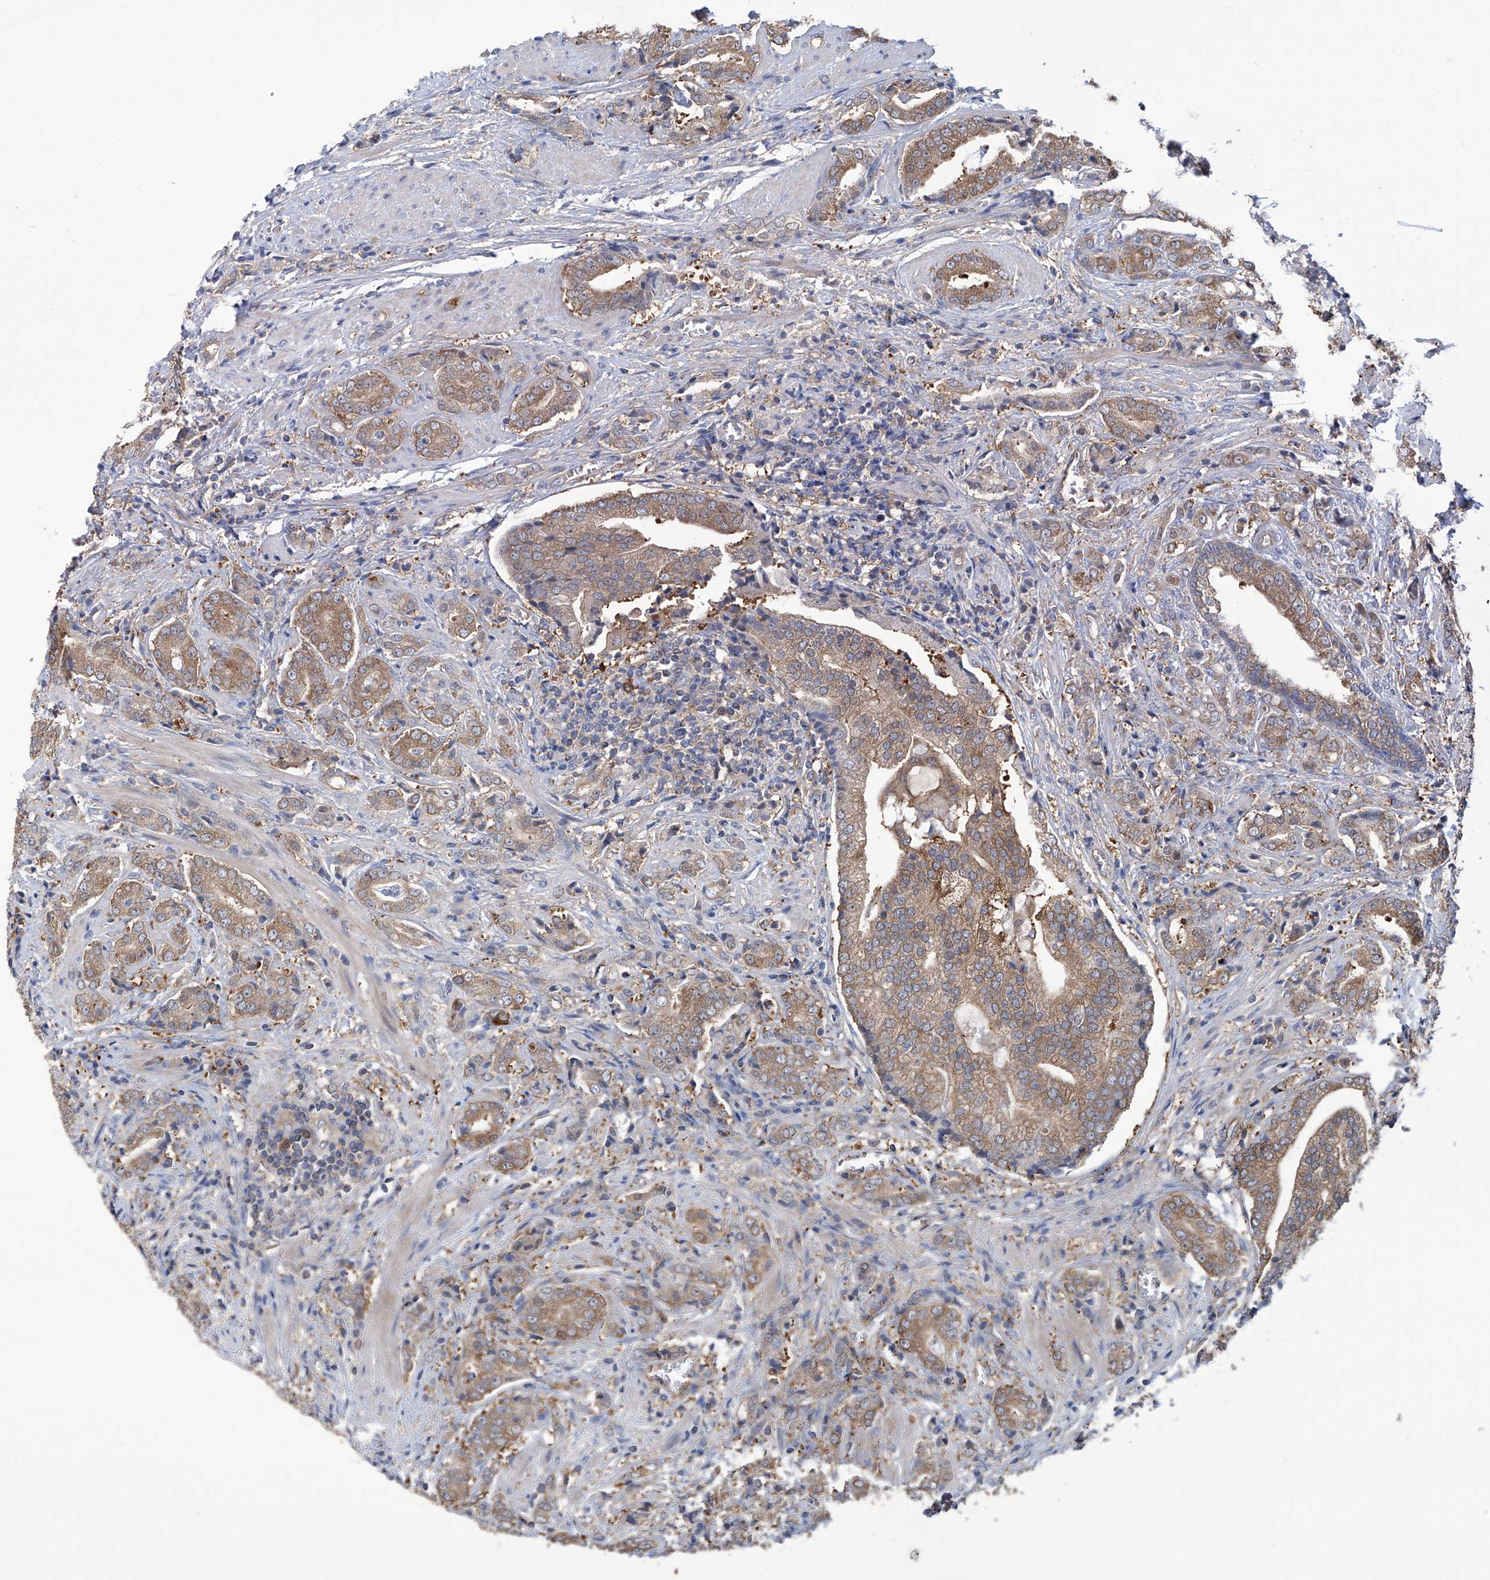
{"staining": {"intensity": "moderate", "quantity": ">75%", "location": "cytoplasmic/membranous"}, "tissue": "prostate cancer", "cell_type": "Tumor cells", "image_type": "cancer", "snomed": [{"axis": "morphology", "description": "Adenocarcinoma, High grade"}, {"axis": "topography", "description": "Prostate"}], "caption": "Brown immunohistochemical staining in human prostate cancer (adenocarcinoma (high-grade)) displays moderate cytoplasmic/membranous expression in approximately >75% of tumor cells. (IHC, brightfield microscopy, high magnification).", "gene": "NUDT17", "patient": {"sex": "male", "age": 57}}